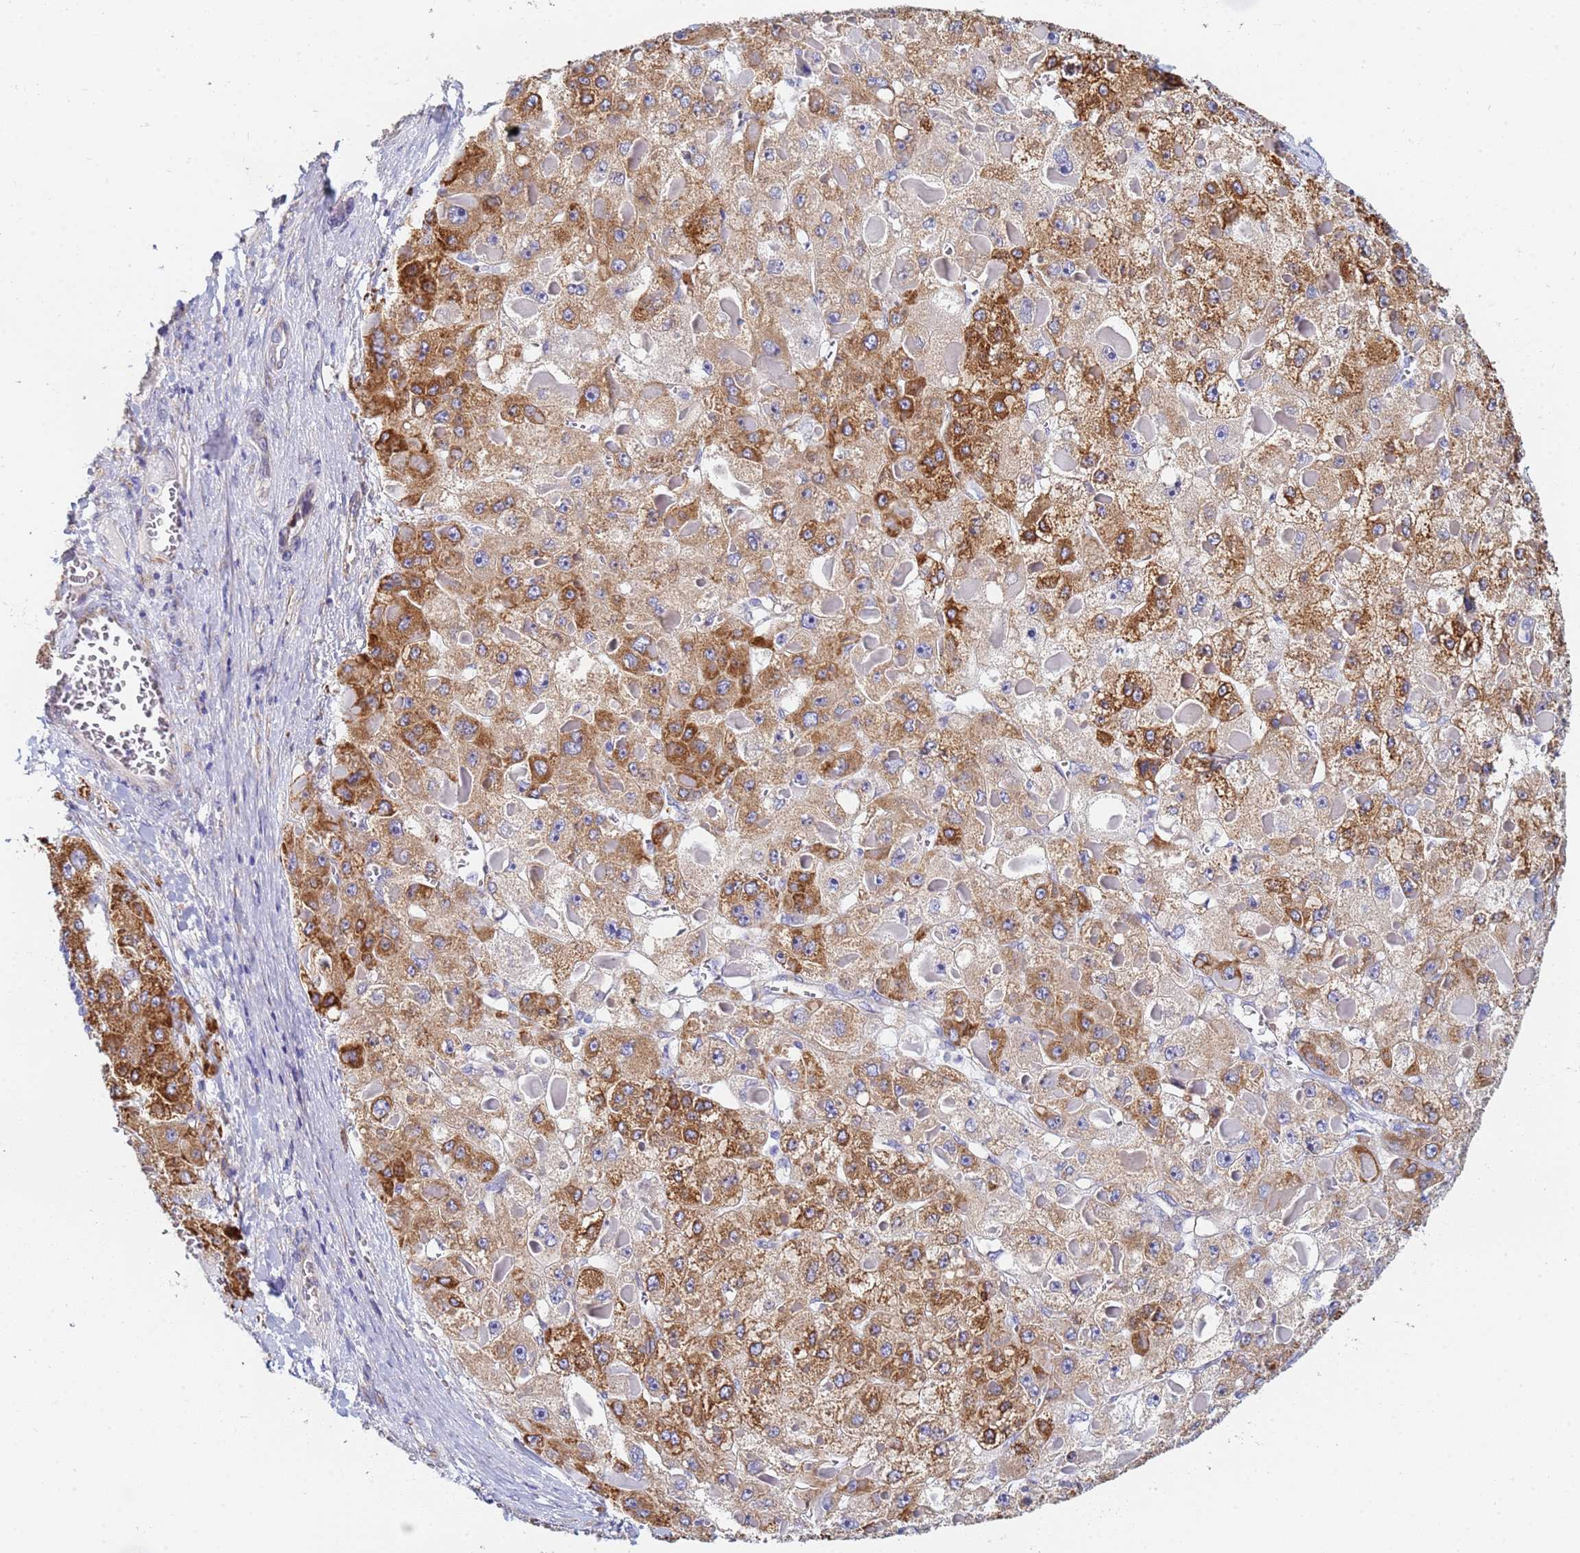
{"staining": {"intensity": "strong", "quantity": "25%-75%", "location": "cytoplasmic/membranous"}, "tissue": "liver cancer", "cell_type": "Tumor cells", "image_type": "cancer", "snomed": [{"axis": "morphology", "description": "Carcinoma, Hepatocellular, NOS"}, {"axis": "topography", "description": "Liver"}], "caption": "Tumor cells show strong cytoplasmic/membranous expression in about 25%-75% of cells in liver cancer (hepatocellular carcinoma).", "gene": "GDAP2", "patient": {"sex": "female", "age": 73}}